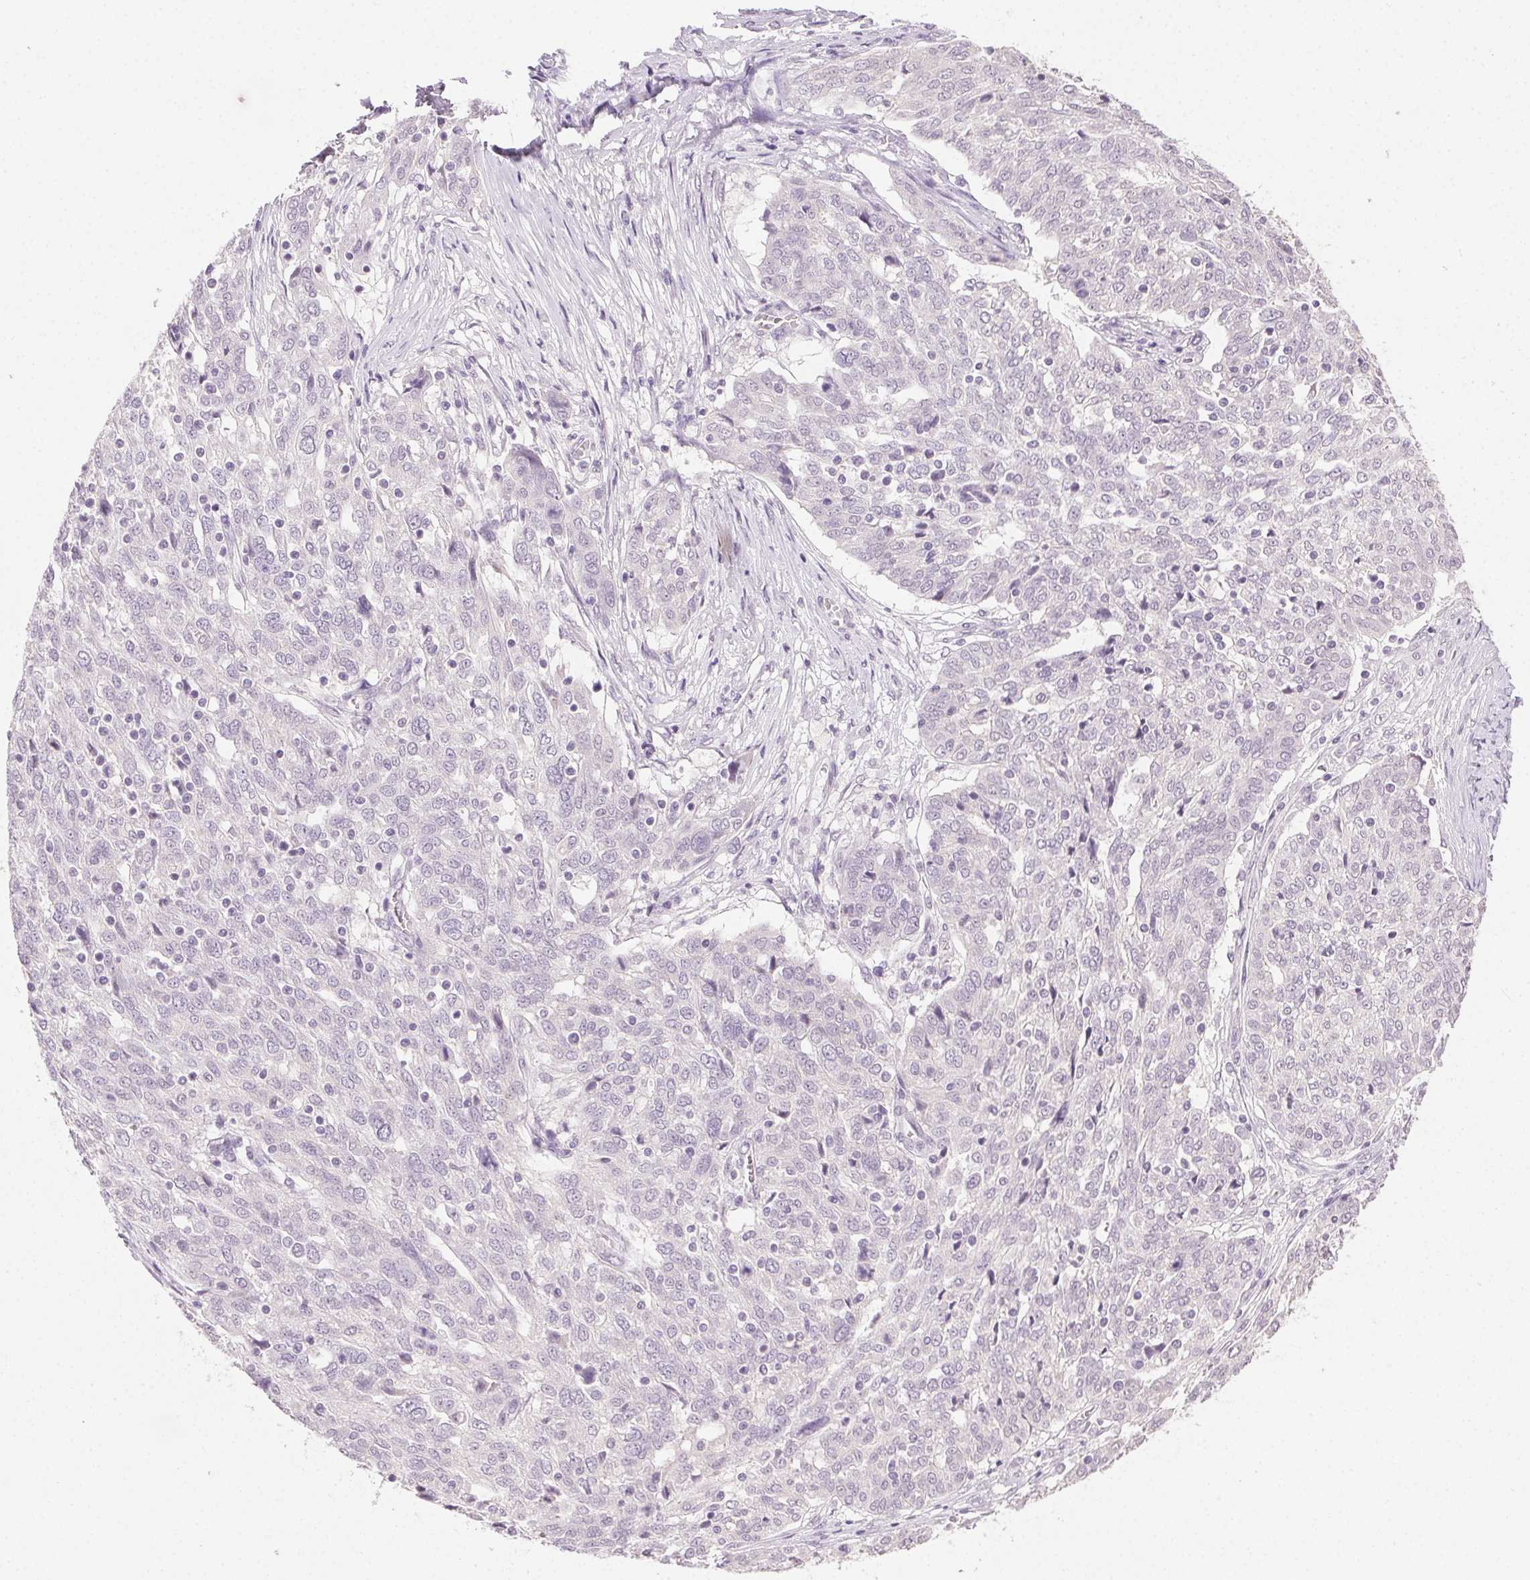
{"staining": {"intensity": "negative", "quantity": "none", "location": "none"}, "tissue": "ovarian cancer", "cell_type": "Tumor cells", "image_type": "cancer", "snomed": [{"axis": "morphology", "description": "Cystadenocarcinoma, serous, NOS"}, {"axis": "topography", "description": "Ovary"}], "caption": "Ovarian serous cystadenocarcinoma was stained to show a protein in brown. There is no significant positivity in tumor cells.", "gene": "CLDN10", "patient": {"sex": "female", "age": 67}}